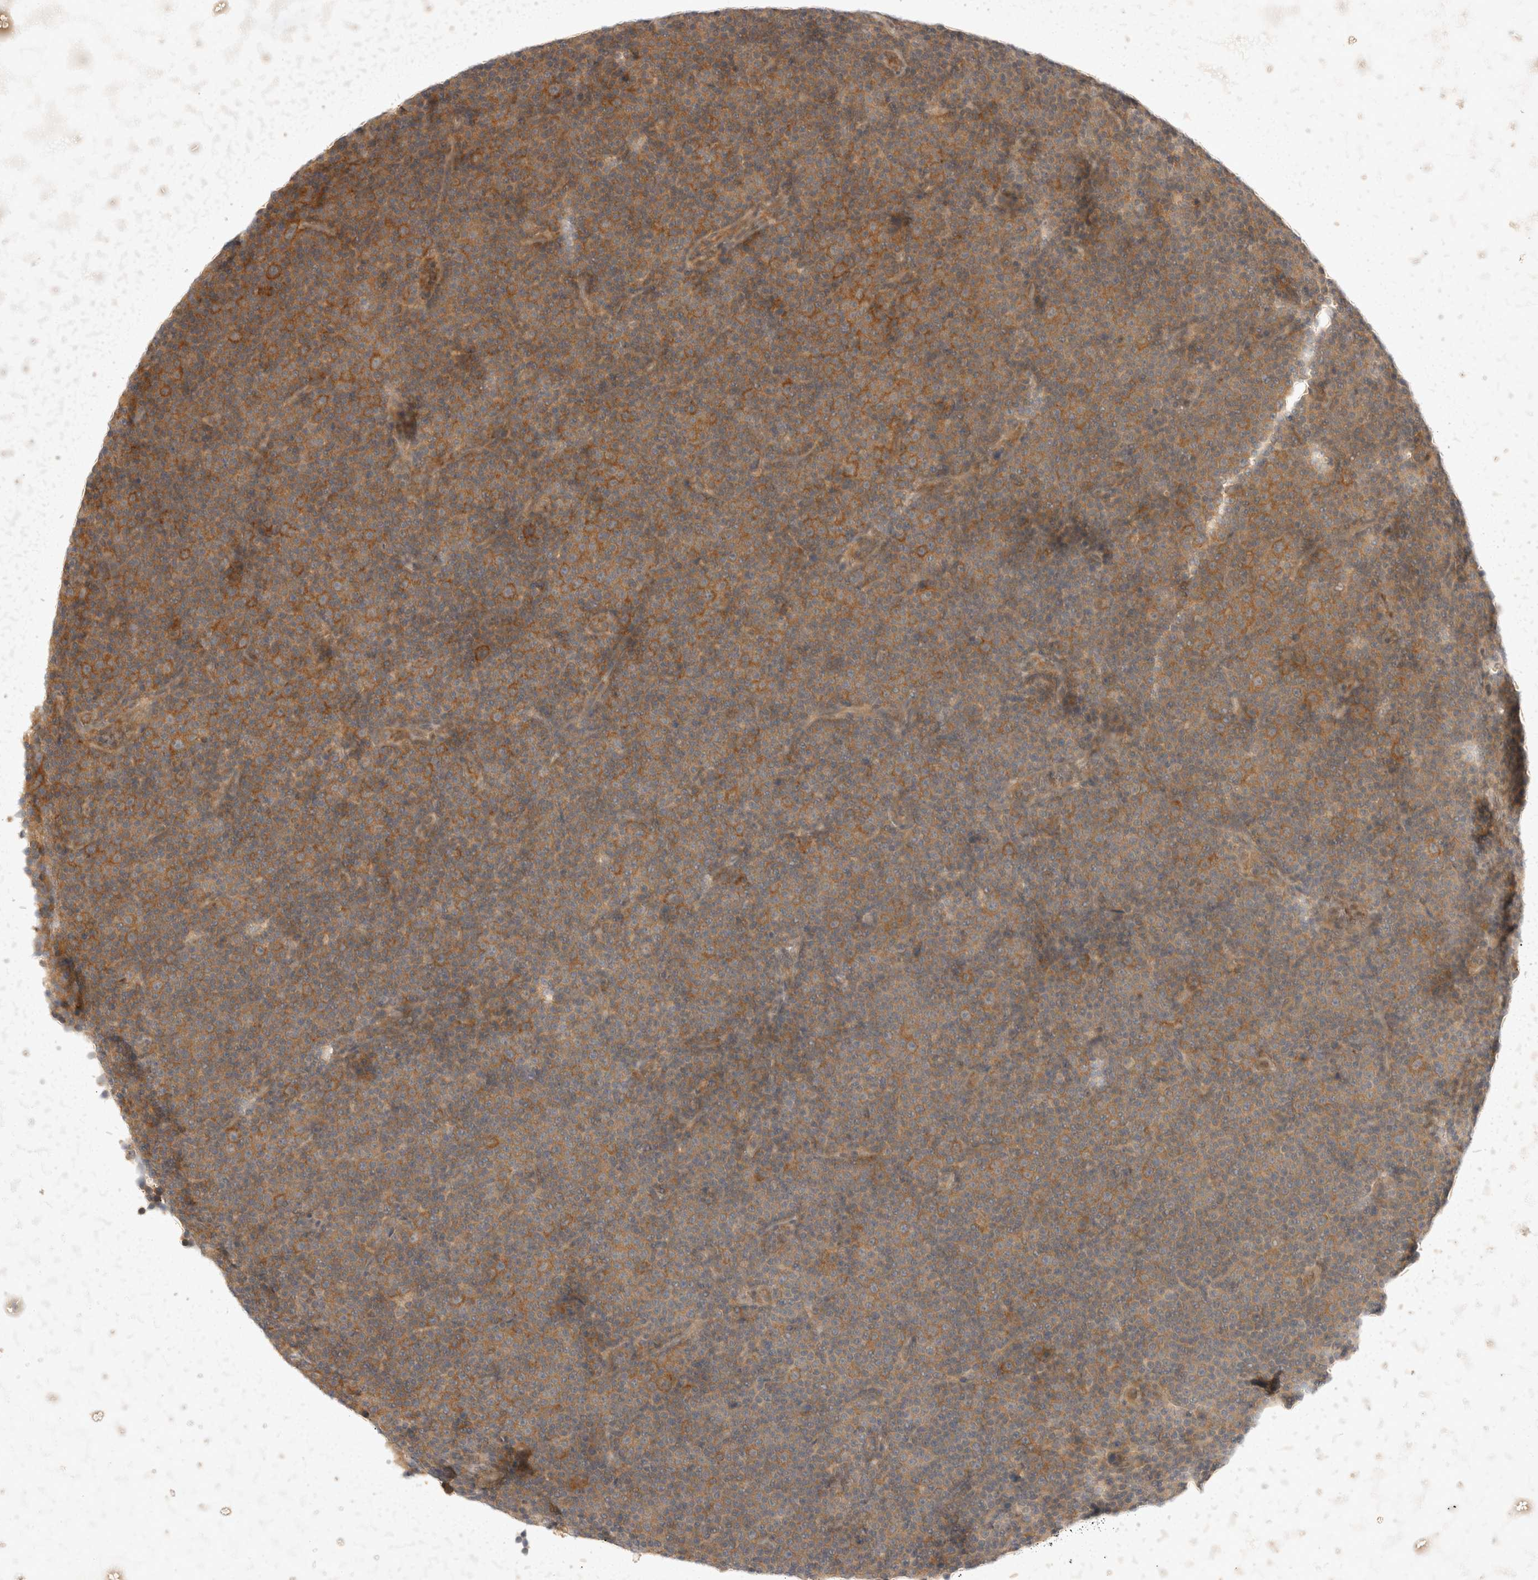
{"staining": {"intensity": "moderate", "quantity": ">75%", "location": "cytoplasmic/membranous"}, "tissue": "lymphoma", "cell_type": "Tumor cells", "image_type": "cancer", "snomed": [{"axis": "morphology", "description": "Malignant lymphoma, non-Hodgkin's type, Low grade"}, {"axis": "topography", "description": "Lymph node"}], "caption": "Protein staining by IHC displays moderate cytoplasmic/membranous staining in about >75% of tumor cells in malignant lymphoma, non-Hodgkin's type (low-grade). The protein of interest is stained brown, and the nuclei are stained in blue (DAB IHC with brightfield microscopy, high magnification).", "gene": "EIF4G3", "patient": {"sex": "female", "age": 67}}